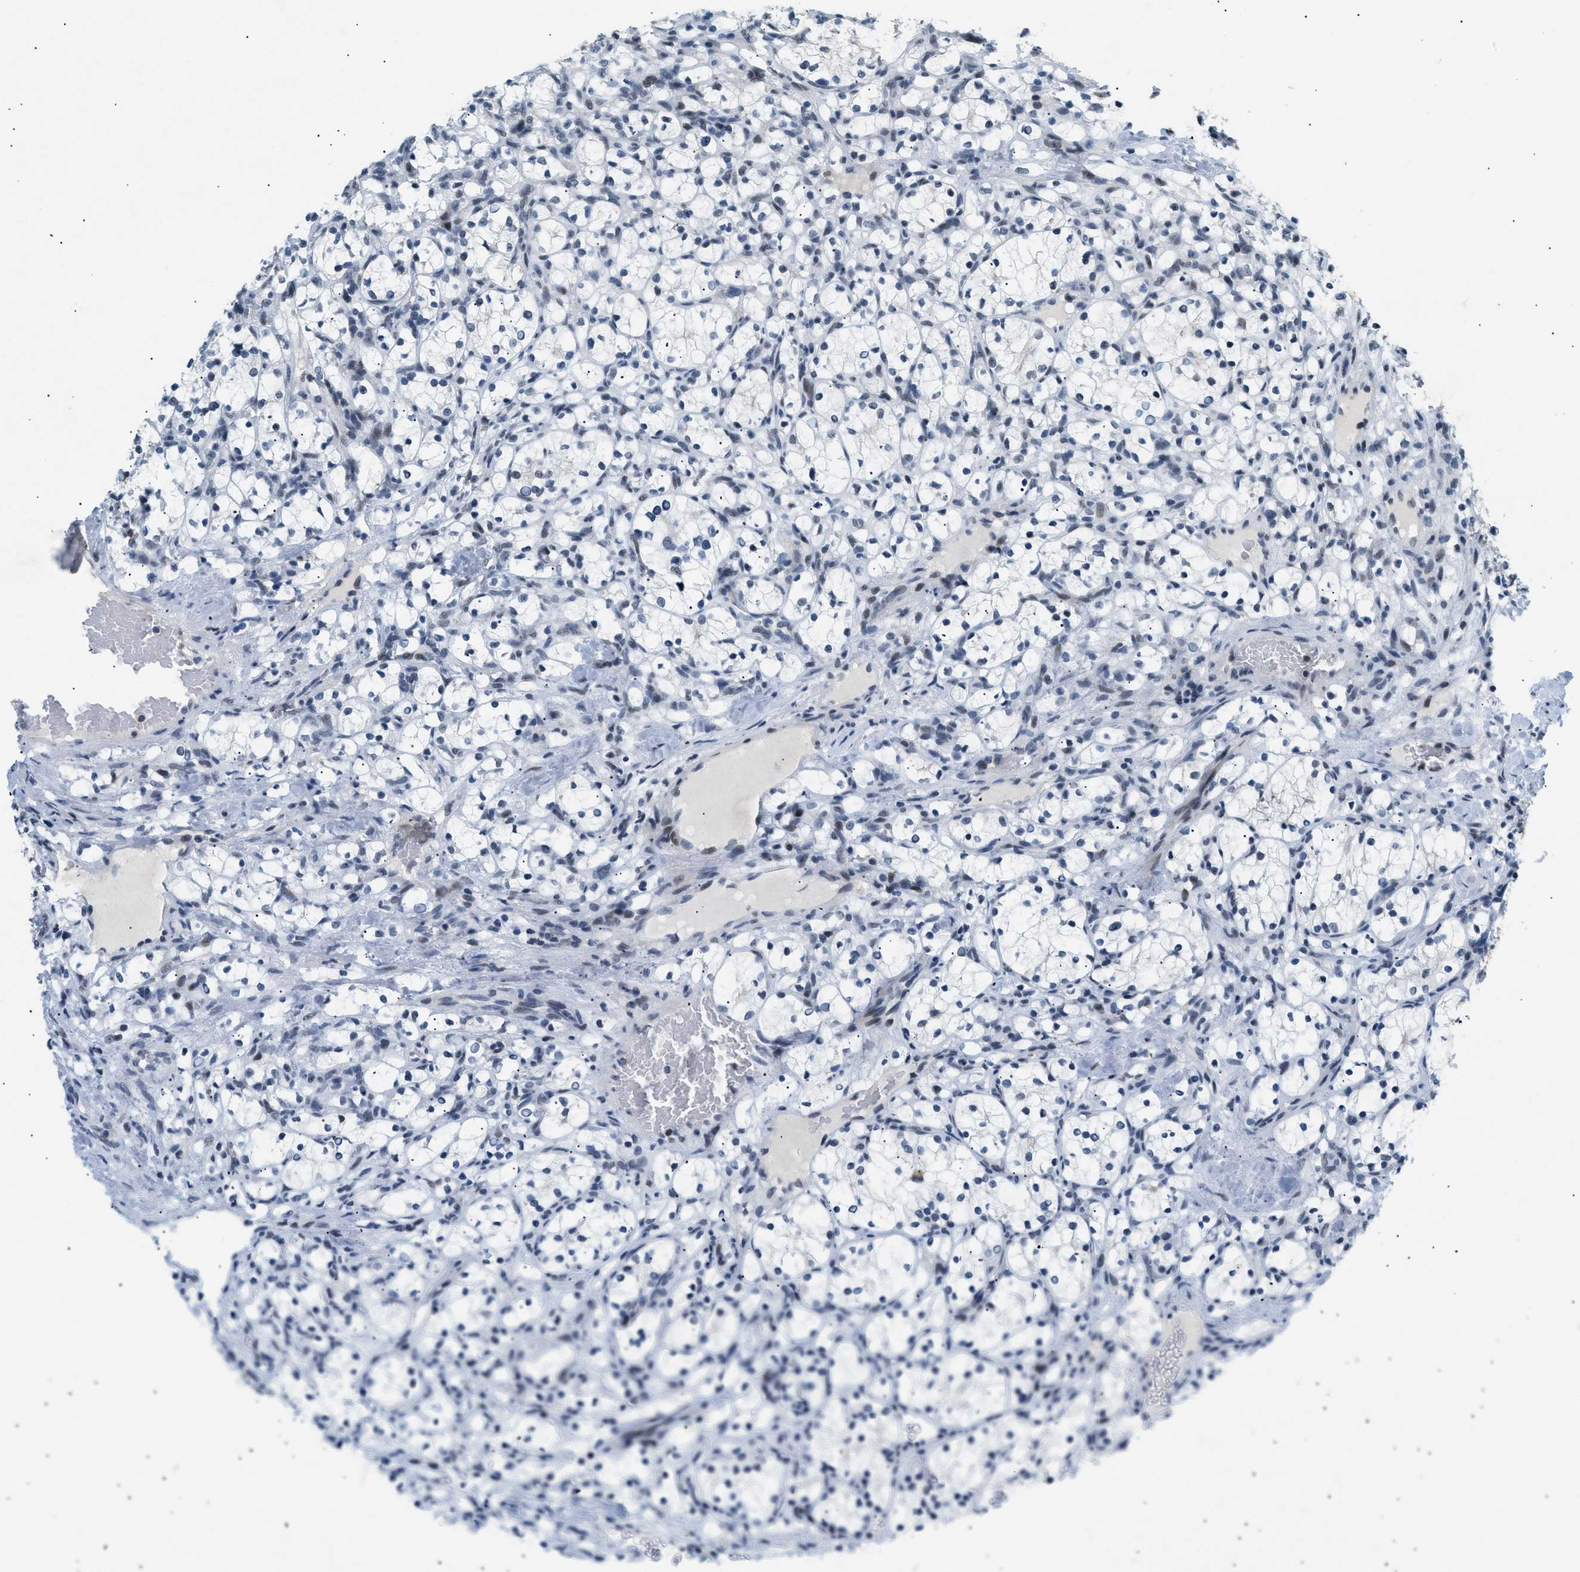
{"staining": {"intensity": "negative", "quantity": "none", "location": "none"}, "tissue": "renal cancer", "cell_type": "Tumor cells", "image_type": "cancer", "snomed": [{"axis": "morphology", "description": "Adenocarcinoma, NOS"}, {"axis": "topography", "description": "Kidney"}], "caption": "Tumor cells show no significant expression in renal cancer (adenocarcinoma). The staining is performed using DAB brown chromogen with nuclei counter-stained in using hematoxylin.", "gene": "KCNC3", "patient": {"sex": "female", "age": 69}}